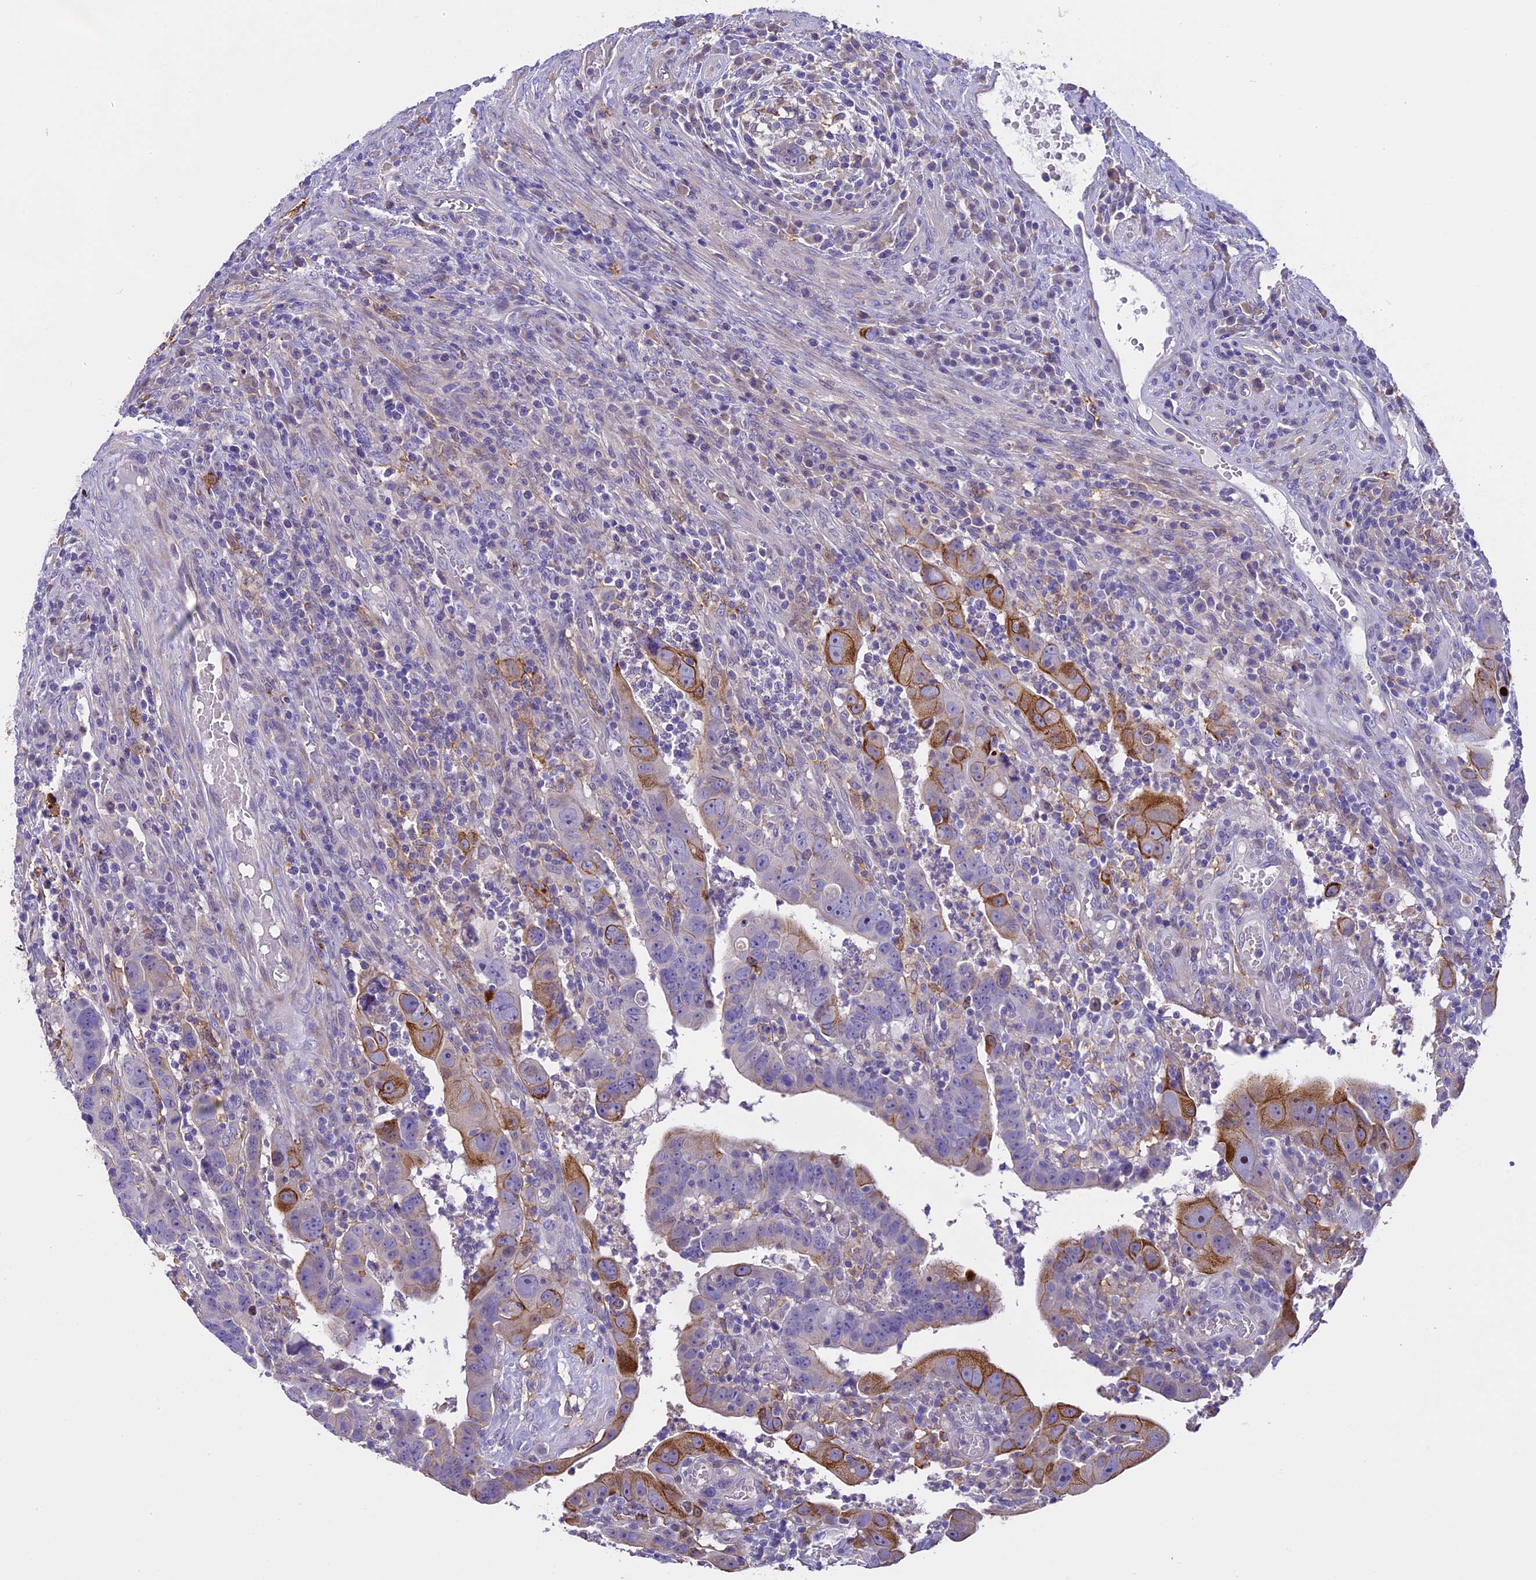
{"staining": {"intensity": "moderate", "quantity": "<25%", "location": "cytoplasmic/membranous"}, "tissue": "colorectal cancer", "cell_type": "Tumor cells", "image_type": "cancer", "snomed": [{"axis": "morphology", "description": "Normal tissue, NOS"}, {"axis": "morphology", "description": "Adenocarcinoma, NOS"}, {"axis": "topography", "description": "Rectum"}], "caption": "Immunohistochemistry micrograph of neoplastic tissue: human colorectal cancer (adenocarcinoma) stained using immunohistochemistry (IHC) reveals low levels of moderate protein expression localized specifically in the cytoplasmic/membranous of tumor cells, appearing as a cytoplasmic/membranous brown color.", "gene": "NOD2", "patient": {"sex": "female", "age": 65}}